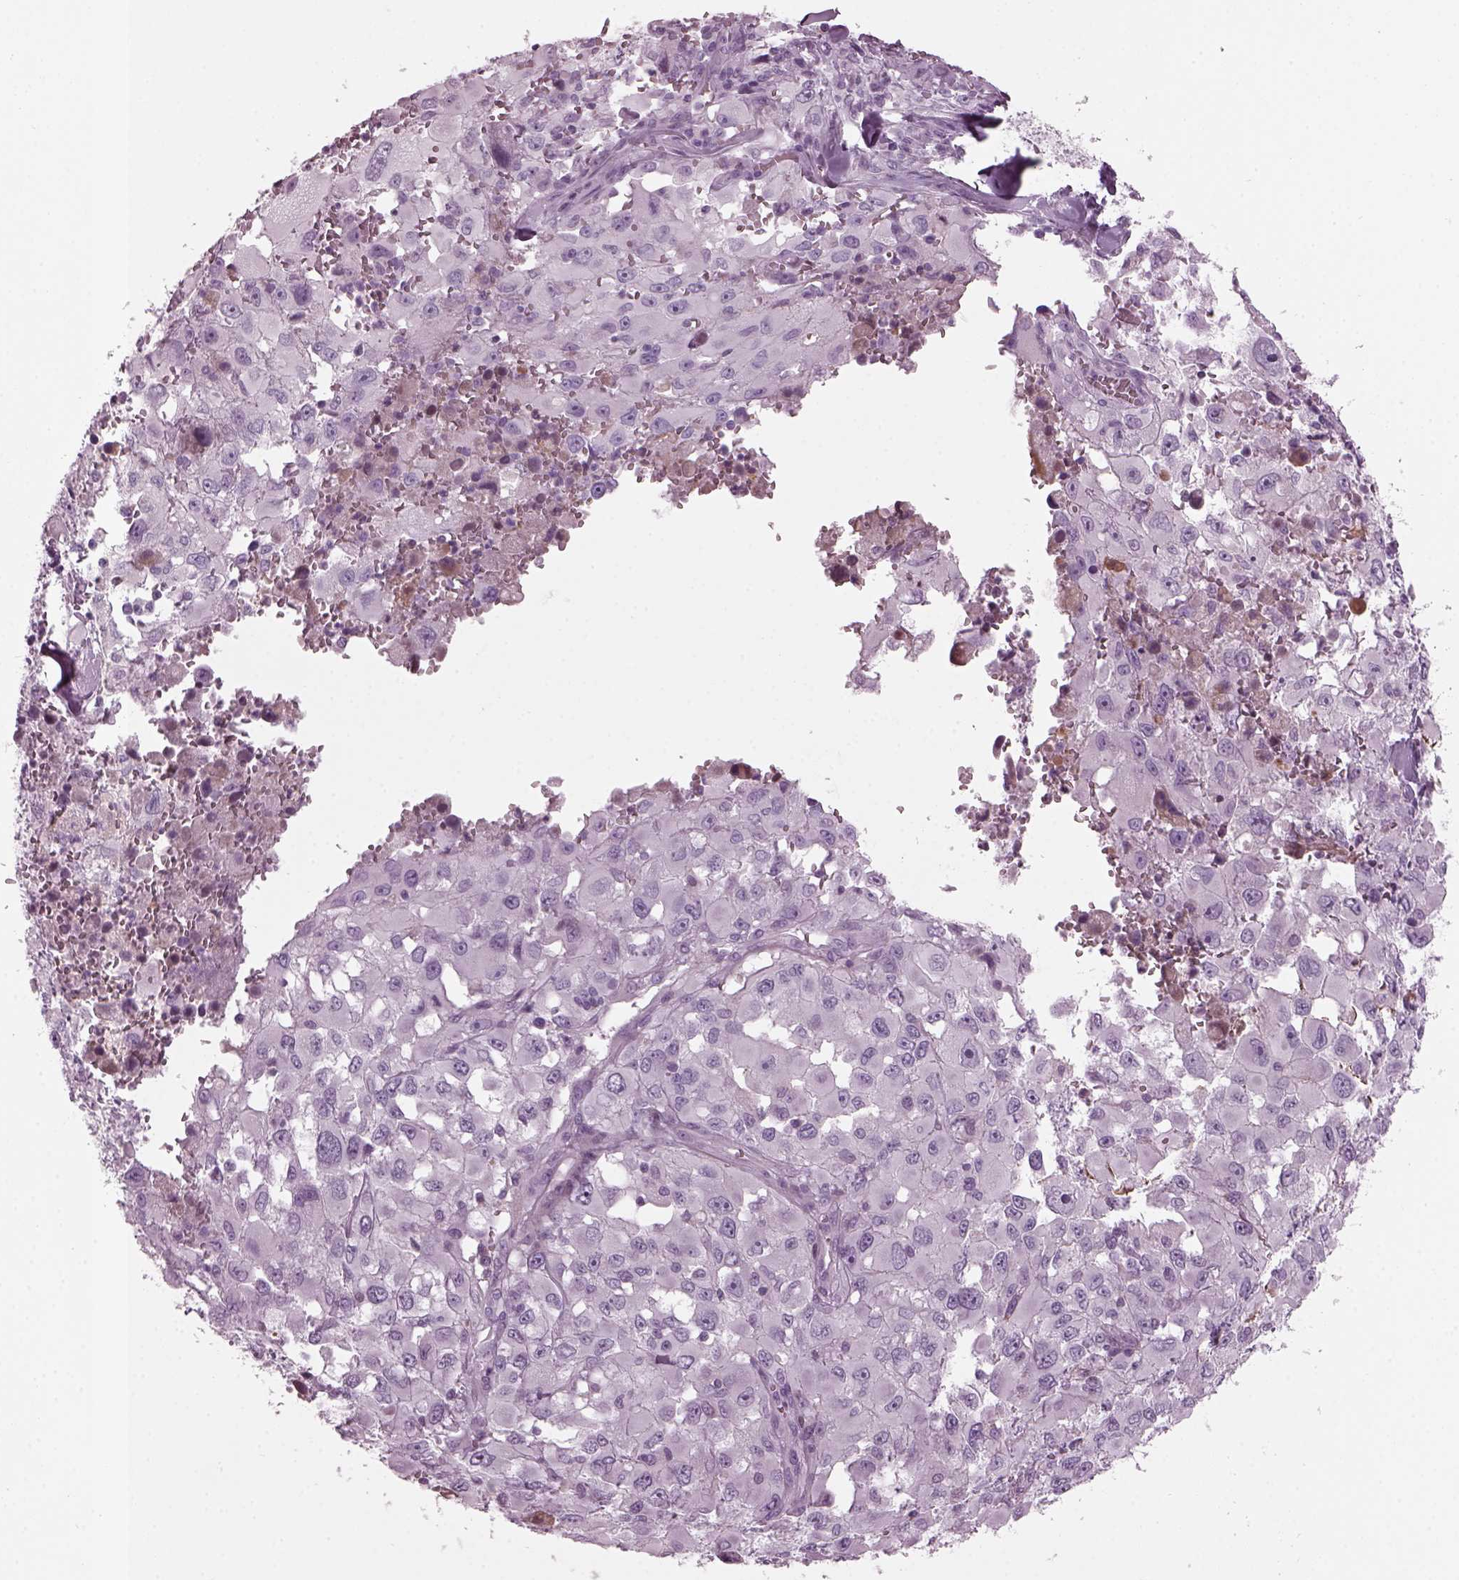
{"staining": {"intensity": "negative", "quantity": "none", "location": "none"}, "tissue": "melanoma", "cell_type": "Tumor cells", "image_type": "cancer", "snomed": [{"axis": "morphology", "description": "Malignant melanoma, Metastatic site"}, {"axis": "topography", "description": "Lymph node"}], "caption": "High power microscopy micrograph of an immunohistochemistry image of melanoma, revealing no significant positivity in tumor cells.", "gene": "DPYSL5", "patient": {"sex": "male", "age": 50}}